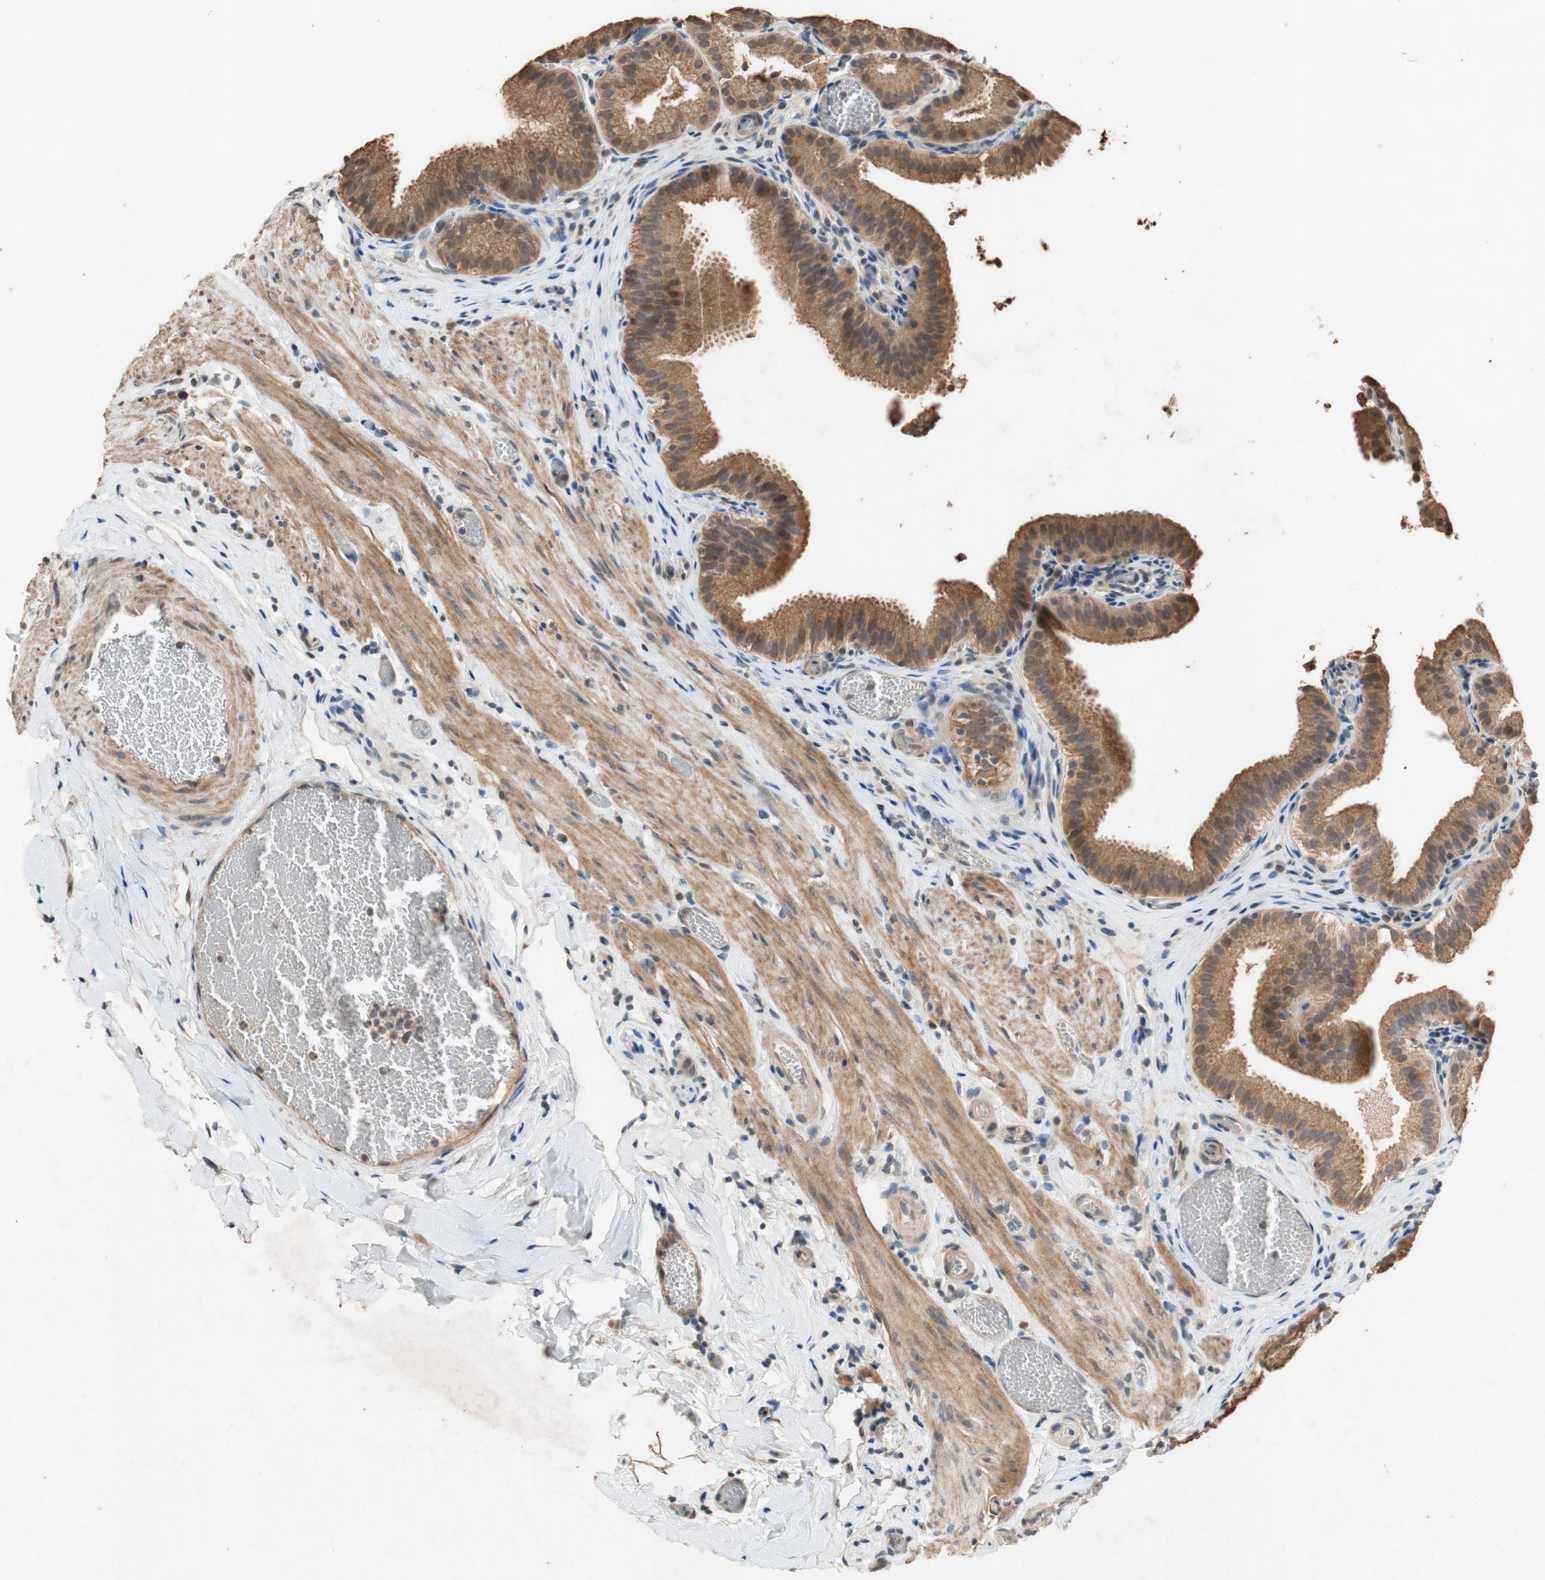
{"staining": {"intensity": "moderate", "quantity": ">75%", "location": "cytoplasmic/membranous"}, "tissue": "gallbladder", "cell_type": "Glandular cells", "image_type": "normal", "snomed": [{"axis": "morphology", "description": "Normal tissue, NOS"}, {"axis": "topography", "description": "Gallbladder"}], "caption": "High-power microscopy captured an immunohistochemistry image of normal gallbladder, revealing moderate cytoplasmic/membranous positivity in approximately >75% of glandular cells. (DAB (3,3'-diaminobenzidine) = brown stain, brightfield microscopy at high magnification).", "gene": "ATP2C1", "patient": {"sex": "male", "age": 54}}